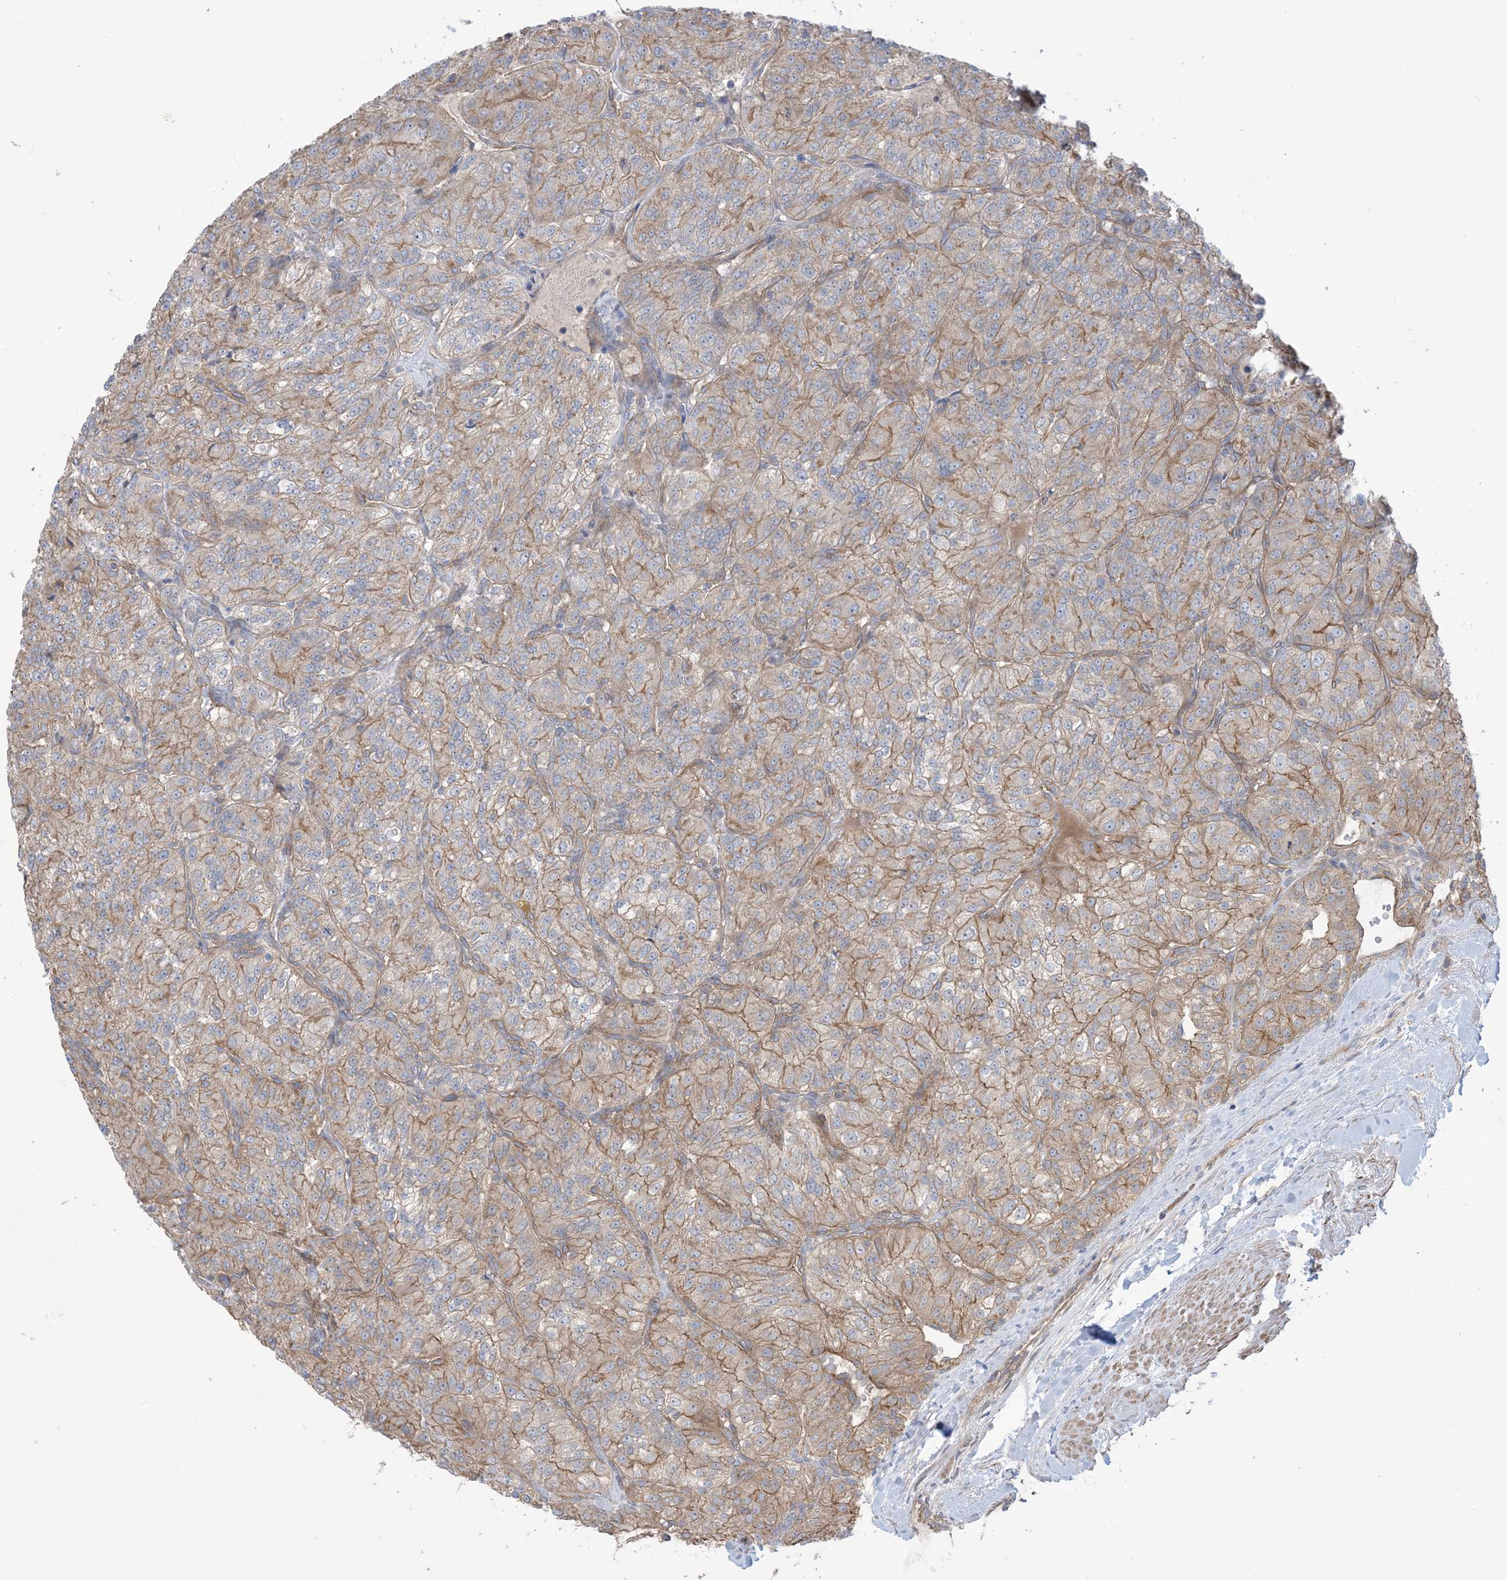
{"staining": {"intensity": "moderate", "quantity": "25%-75%", "location": "cytoplasmic/membranous"}, "tissue": "renal cancer", "cell_type": "Tumor cells", "image_type": "cancer", "snomed": [{"axis": "morphology", "description": "Adenocarcinoma, NOS"}, {"axis": "topography", "description": "Kidney"}], "caption": "Renal cancer was stained to show a protein in brown. There is medium levels of moderate cytoplasmic/membranous positivity in approximately 25%-75% of tumor cells.", "gene": "CCNY", "patient": {"sex": "female", "age": 63}}